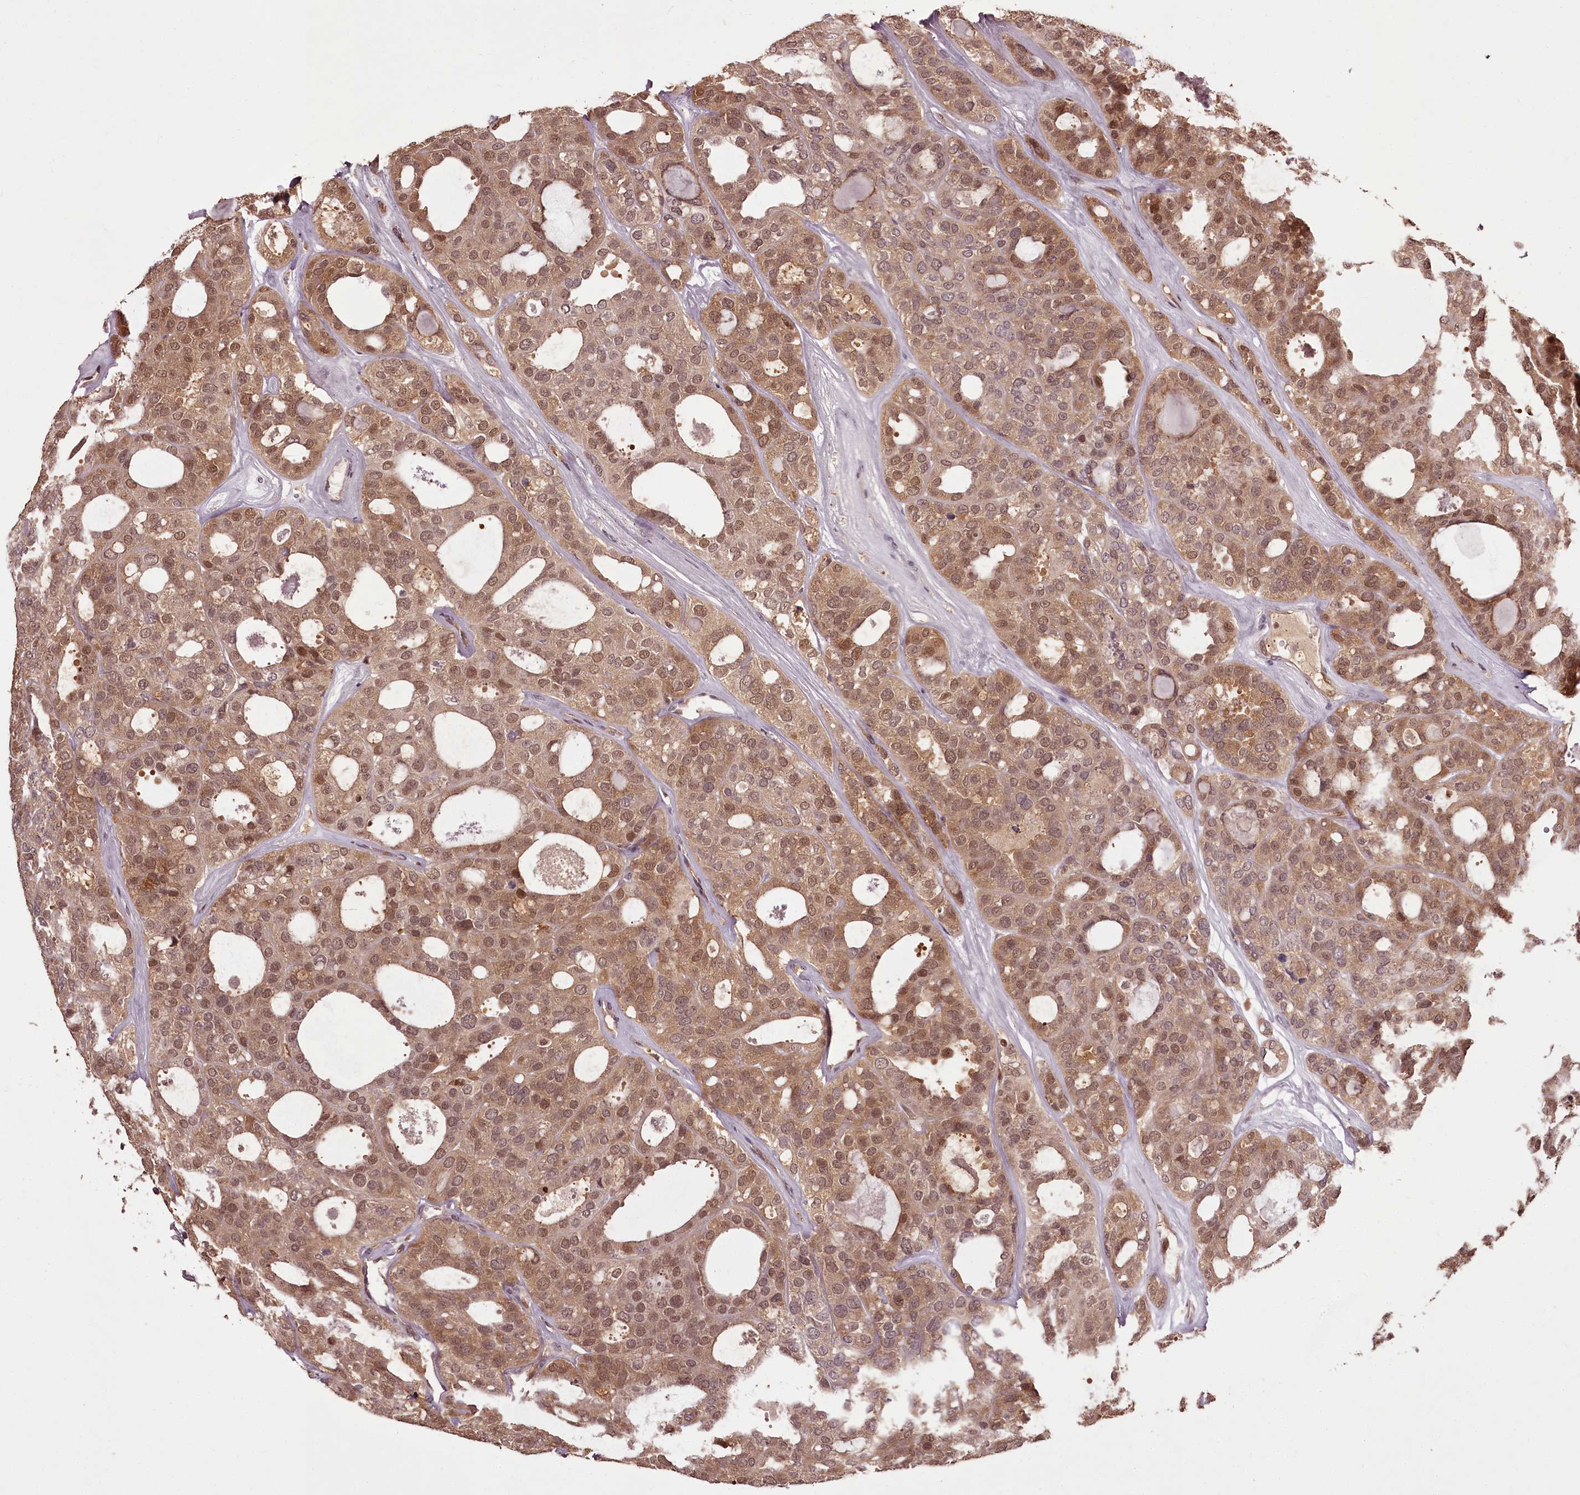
{"staining": {"intensity": "moderate", "quantity": ">75%", "location": "cytoplasmic/membranous,nuclear"}, "tissue": "thyroid cancer", "cell_type": "Tumor cells", "image_type": "cancer", "snomed": [{"axis": "morphology", "description": "Follicular adenoma carcinoma, NOS"}, {"axis": "topography", "description": "Thyroid gland"}], "caption": "IHC (DAB) staining of thyroid follicular adenoma carcinoma shows moderate cytoplasmic/membranous and nuclear protein positivity in approximately >75% of tumor cells.", "gene": "NPRL2", "patient": {"sex": "male", "age": 75}}